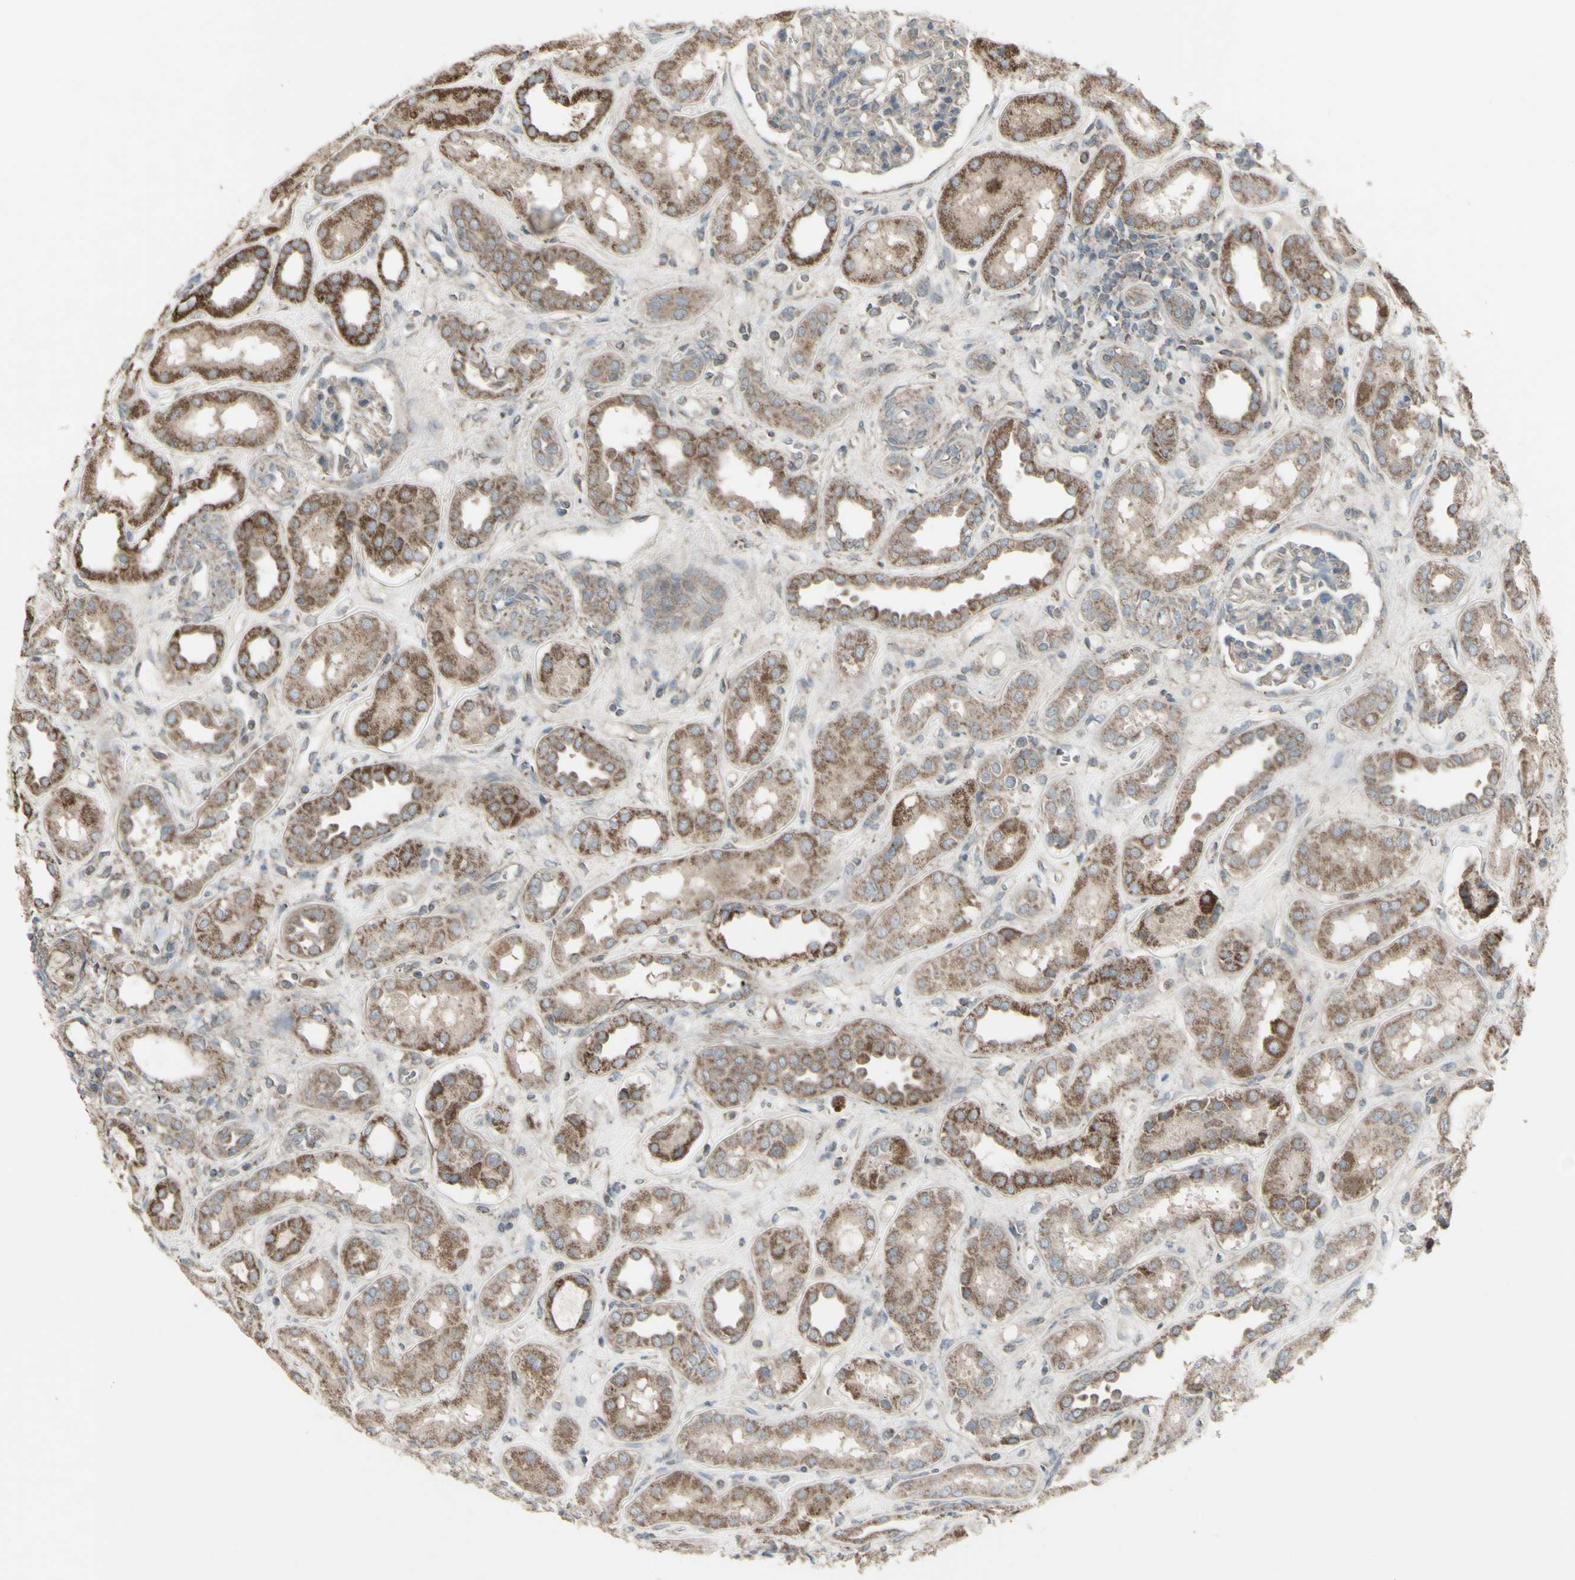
{"staining": {"intensity": "weak", "quantity": ">75%", "location": "cytoplasmic/membranous"}, "tissue": "kidney", "cell_type": "Cells in glomeruli", "image_type": "normal", "snomed": [{"axis": "morphology", "description": "Normal tissue, NOS"}, {"axis": "topography", "description": "Kidney"}], "caption": "Immunohistochemical staining of benign kidney shows low levels of weak cytoplasmic/membranous staining in approximately >75% of cells in glomeruli.", "gene": "SHC1", "patient": {"sex": "male", "age": 59}}